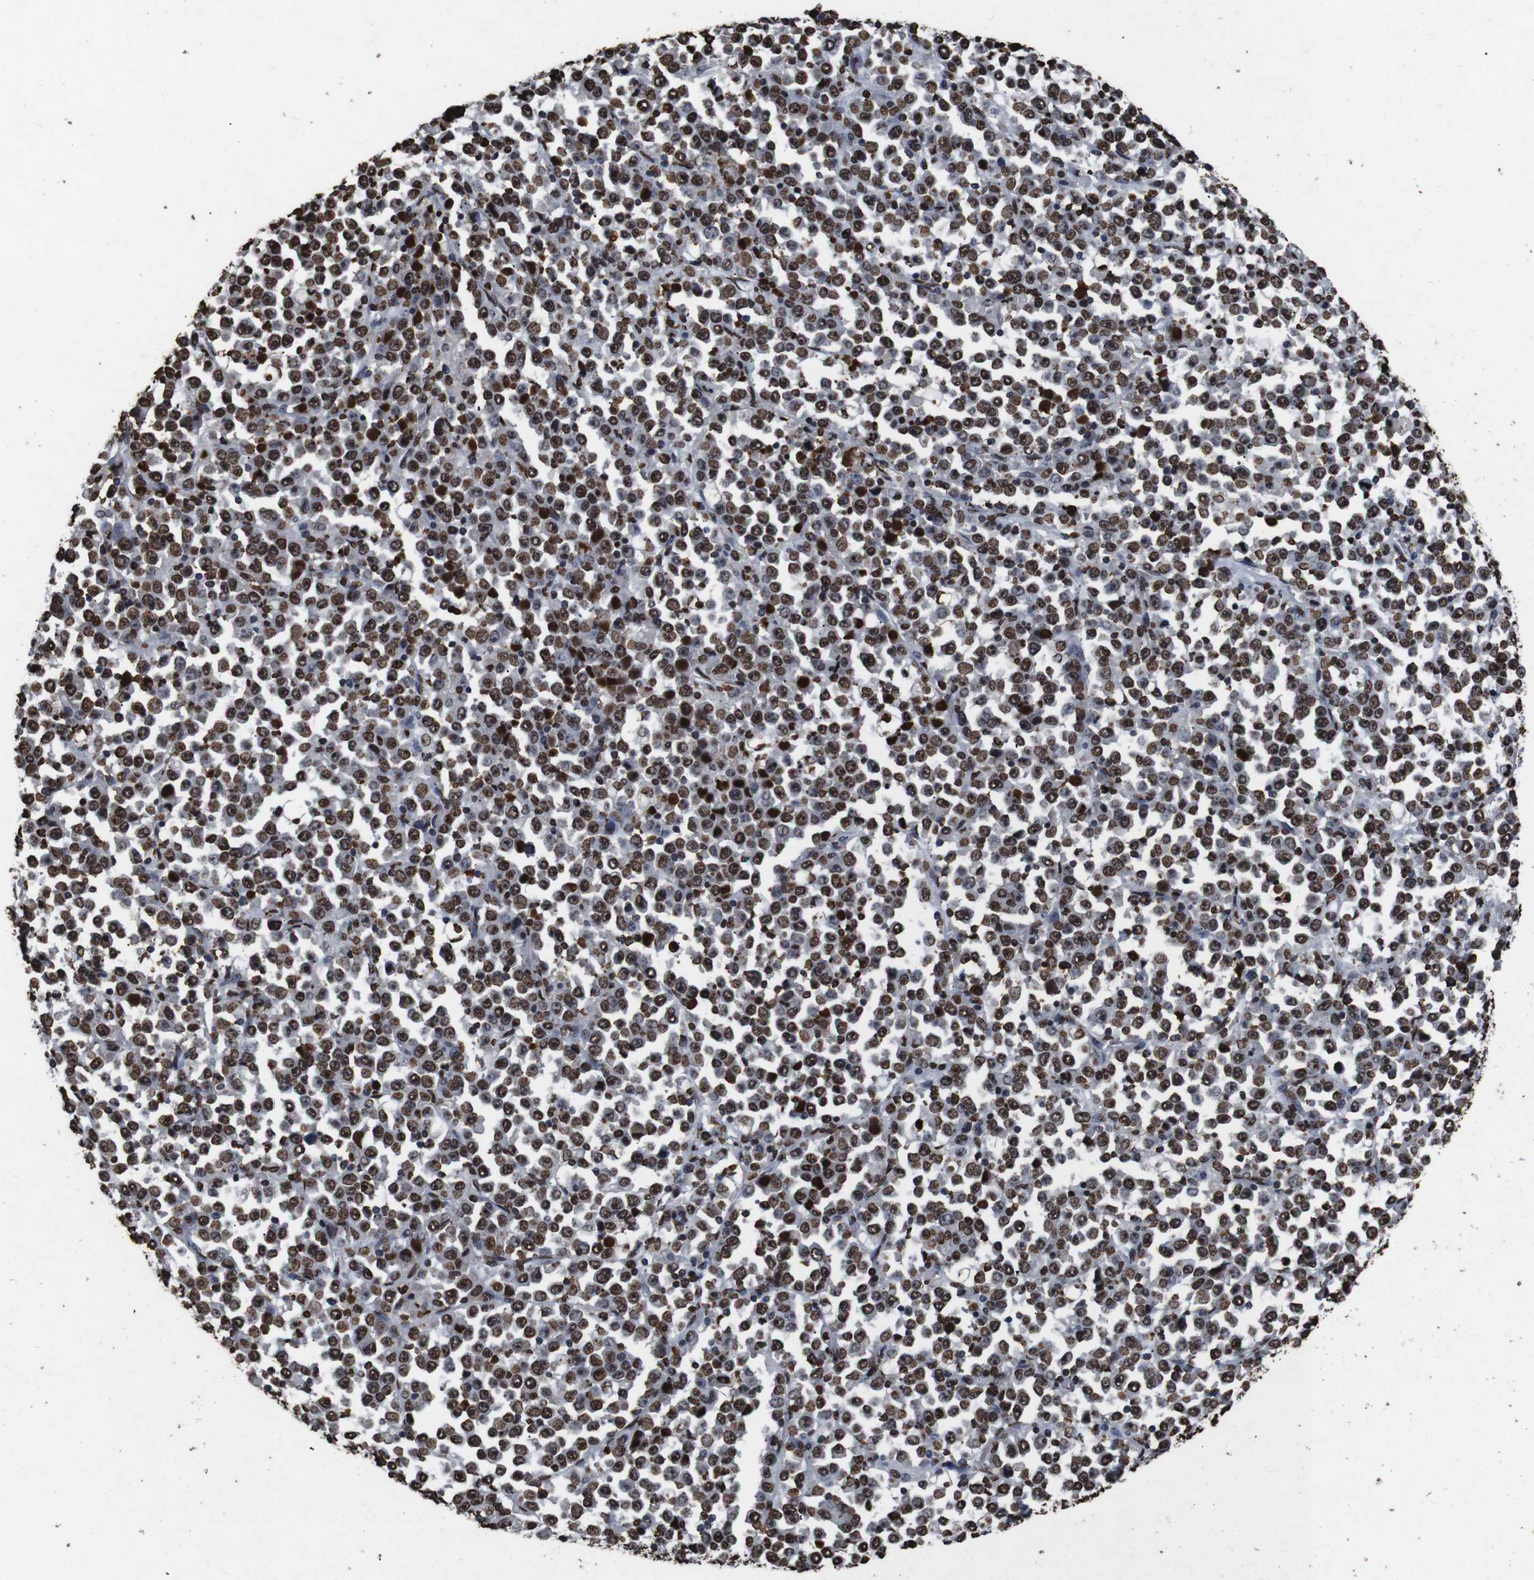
{"staining": {"intensity": "strong", "quantity": ">75%", "location": "nuclear"}, "tissue": "stomach cancer", "cell_type": "Tumor cells", "image_type": "cancer", "snomed": [{"axis": "morphology", "description": "Normal tissue, NOS"}, {"axis": "morphology", "description": "Adenocarcinoma, NOS"}, {"axis": "topography", "description": "Stomach, upper"}, {"axis": "topography", "description": "Stomach"}], "caption": "Immunohistochemistry micrograph of stomach cancer (adenocarcinoma) stained for a protein (brown), which shows high levels of strong nuclear expression in about >75% of tumor cells.", "gene": "MDM2", "patient": {"sex": "male", "age": 59}}